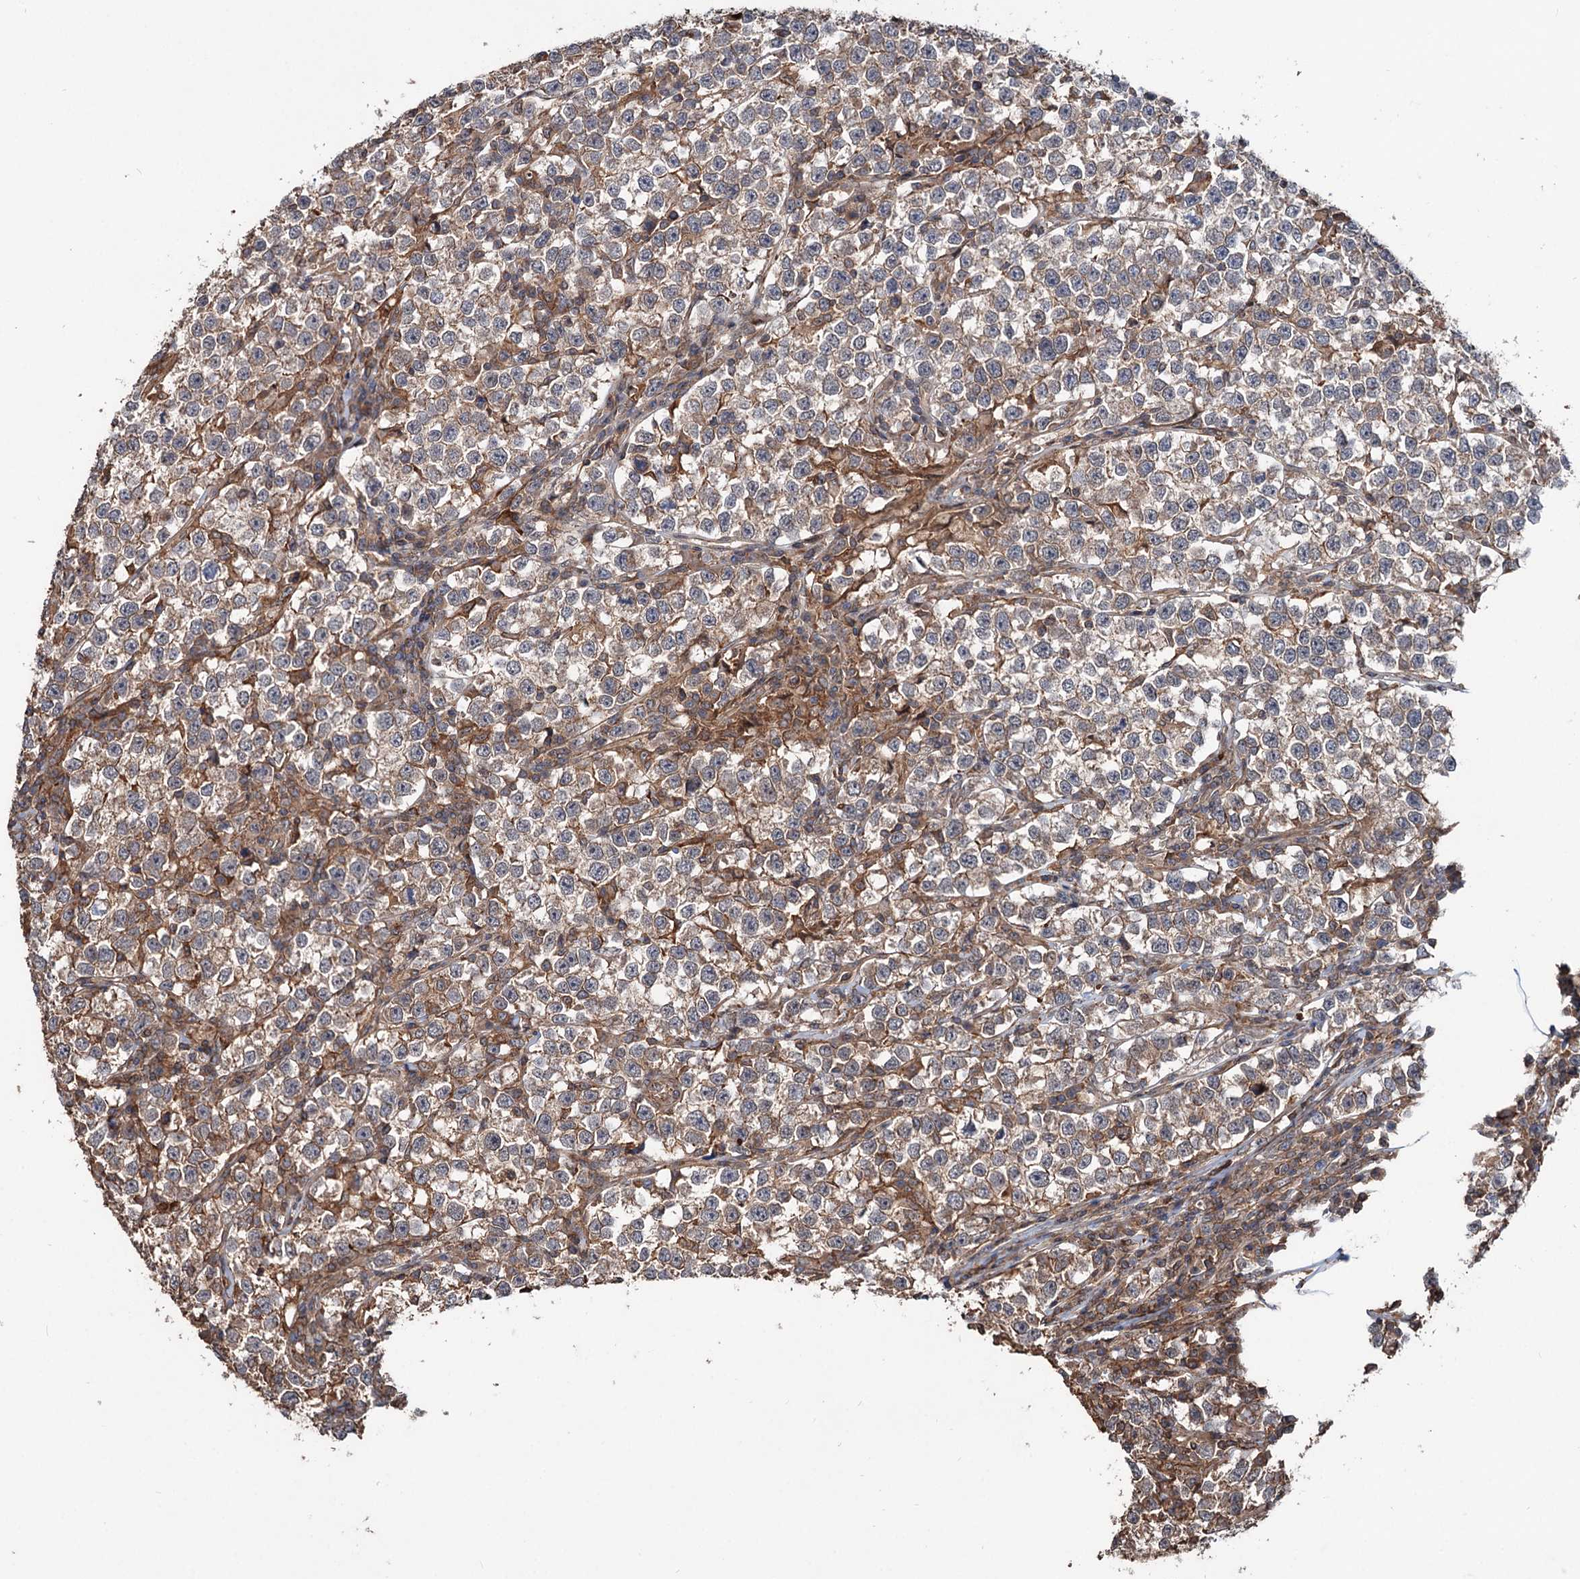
{"staining": {"intensity": "moderate", "quantity": "<25%", "location": "cytoplasmic/membranous"}, "tissue": "testis cancer", "cell_type": "Tumor cells", "image_type": "cancer", "snomed": [{"axis": "morphology", "description": "Normal tissue, NOS"}, {"axis": "morphology", "description": "Seminoma, NOS"}, {"axis": "topography", "description": "Testis"}], "caption": "Protein staining of testis seminoma tissue reveals moderate cytoplasmic/membranous staining in approximately <25% of tumor cells.", "gene": "GRIP1", "patient": {"sex": "male", "age": 43}}